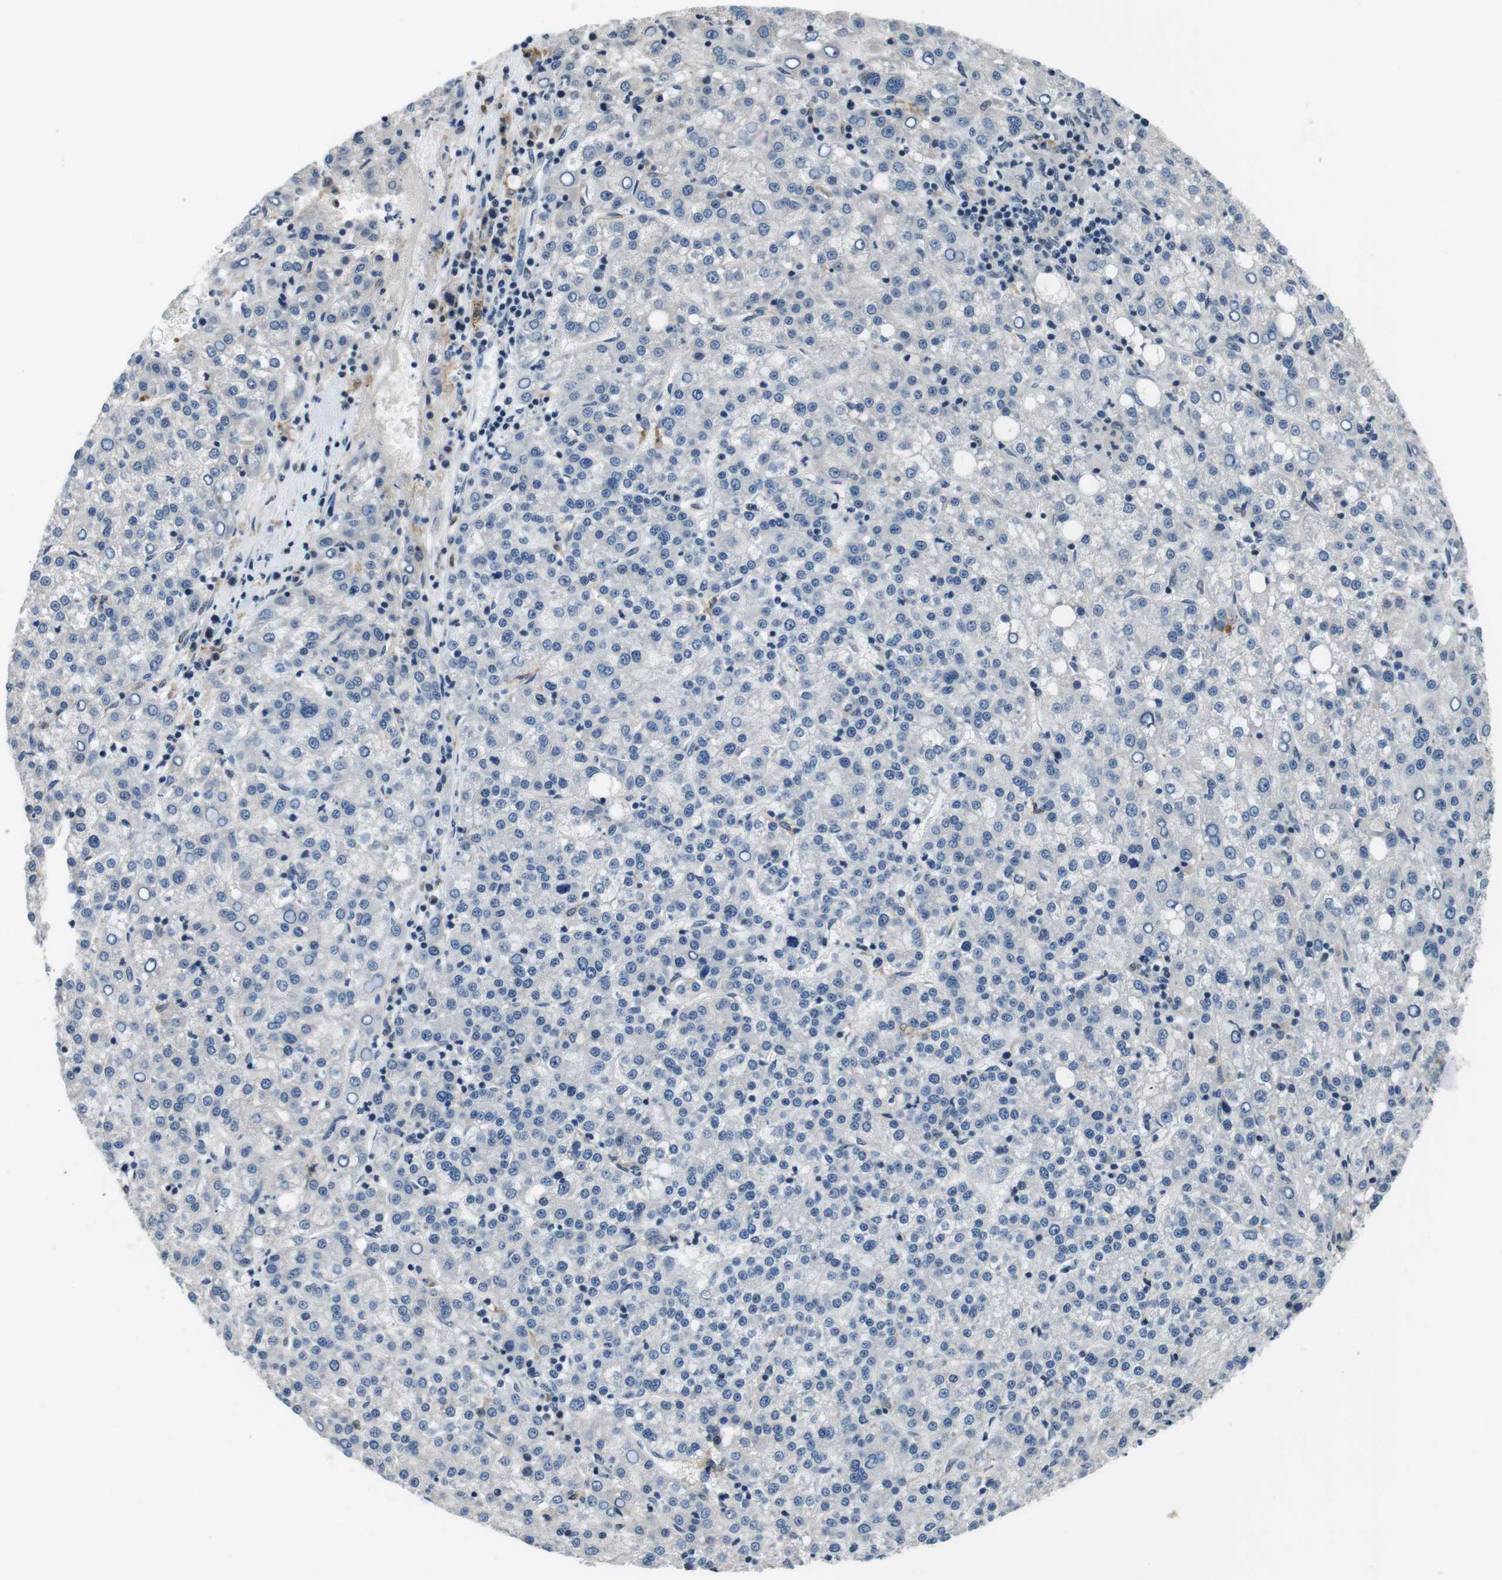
{"staining": {"intensity": "negative", "quantity": "none", "location": "none"}, "tissue": "liver cancer", "cell_type": "Tumor cells", "image_type": "cancer", "snomed": [{"axis": "morphology", "description": "Carcinoma, Hepatocellular, NOS"}, {"axis": "topography", "description": "Liver"}], "caption": "Immunohistochemistry of human liver cancer exhibits no expression in tumor cells. The staining is performed using DAB brown chromogen with nuclei counter-stained in using hematoxylin.", "gene": "CD163L1", "patient": {"sex": "female", "age": 58}}